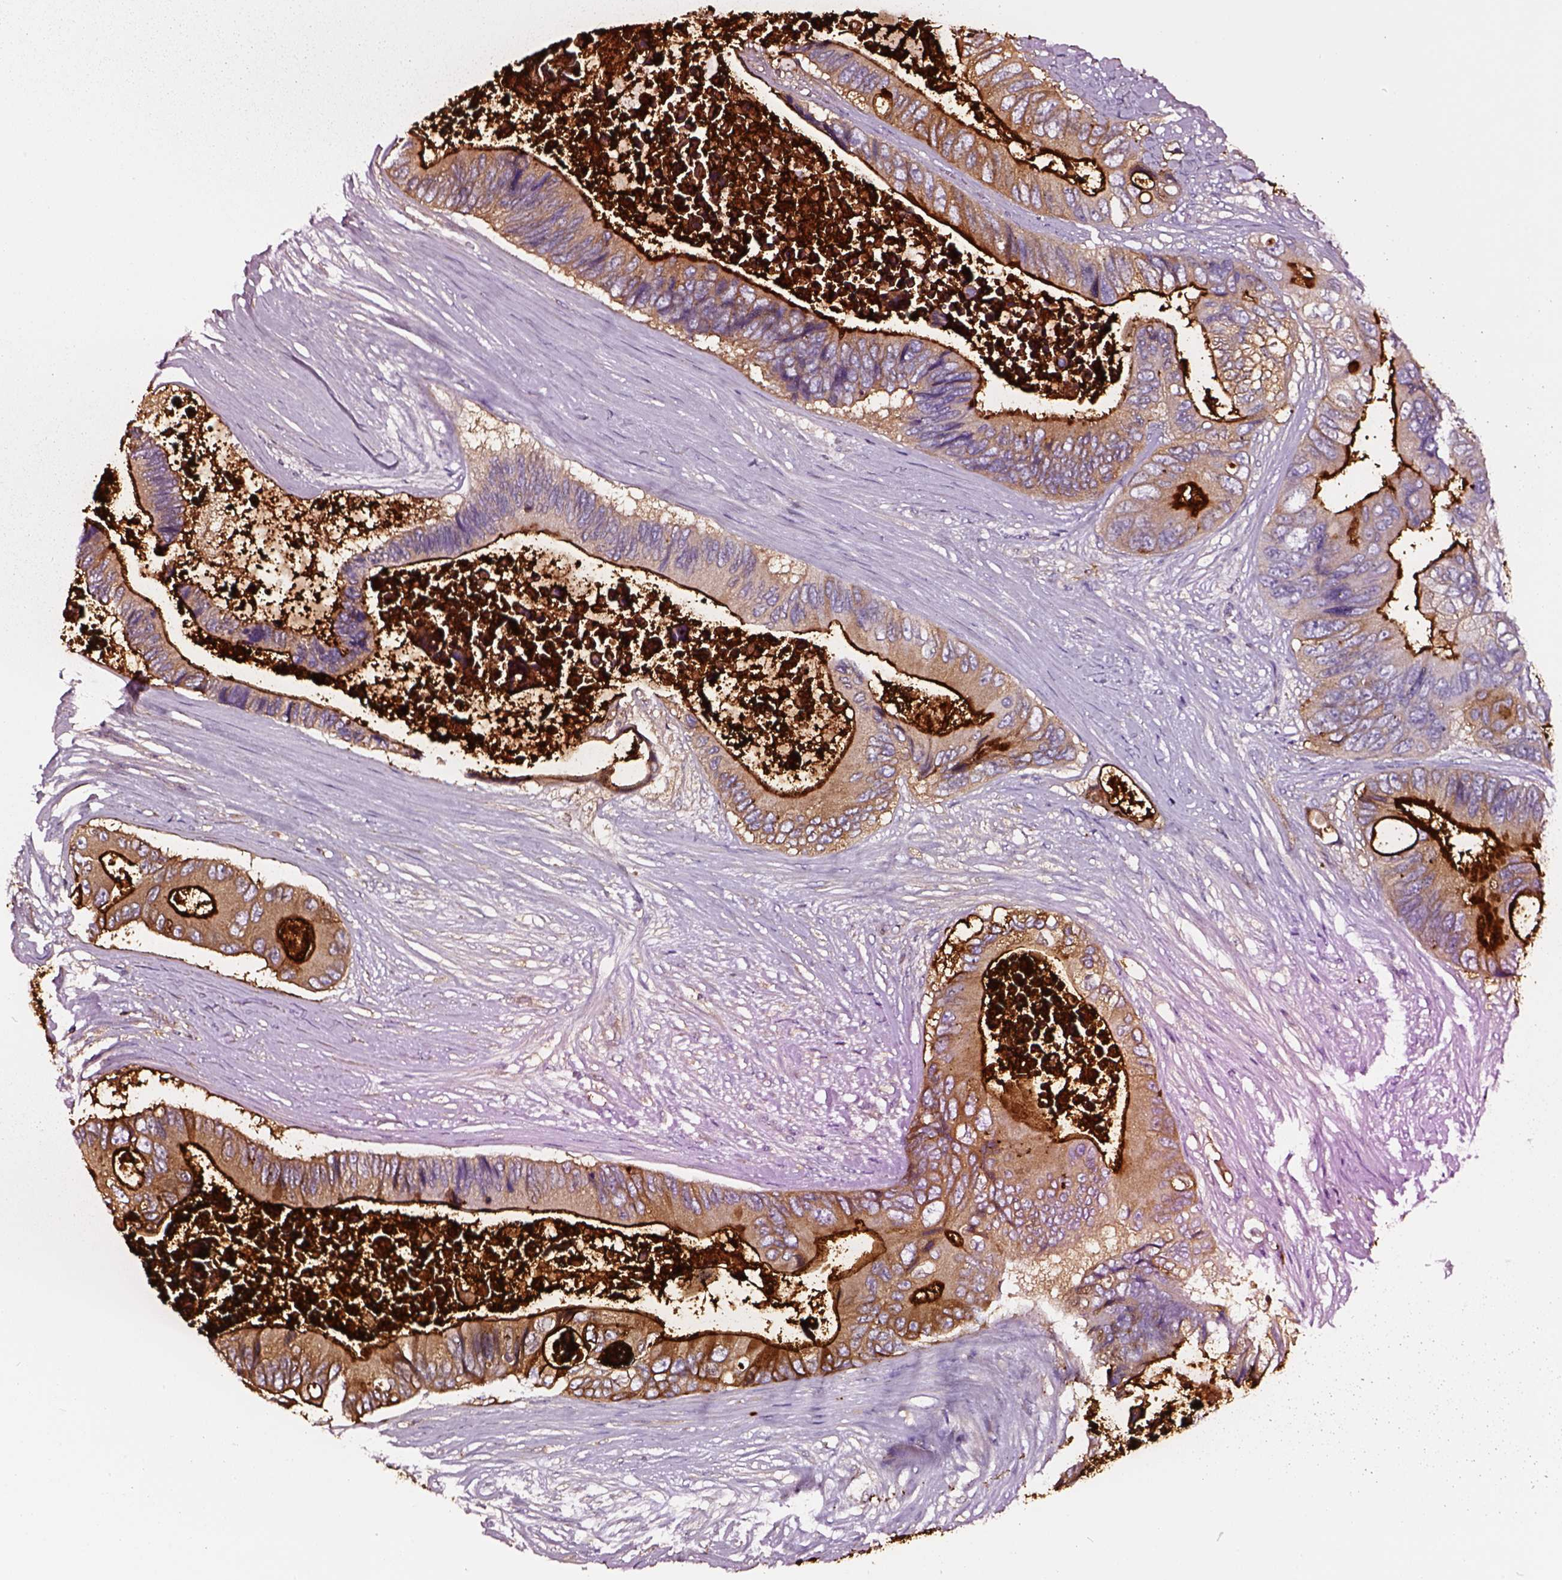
{"staining": {"intensity": "strong", "quantity": ">75%", "location": "cytoplasmic/membranous"}, "tissue": "colorectal cancer", "cell_type": "Tumor cells", "image_type": "cancer", "snomed": [{"axis": "morphology", "description": "Adenocarcinoma, NOS"}, {"axis": "topography", "description": "Rectum"}], "caption": "Protein expression analysis of human colorectal adenocarcinoma reveals strong cytoplasmic/membranous positivity in approximately >75% of tumor cells. The staining was performed using DAB (3,3'-diaminobenzidine), with brown indicating positive protein expression. Nuclei are stained blue with hematoxylin.", "gene": "DPEP1", "patient": {"sex": "male", "age": 63}}